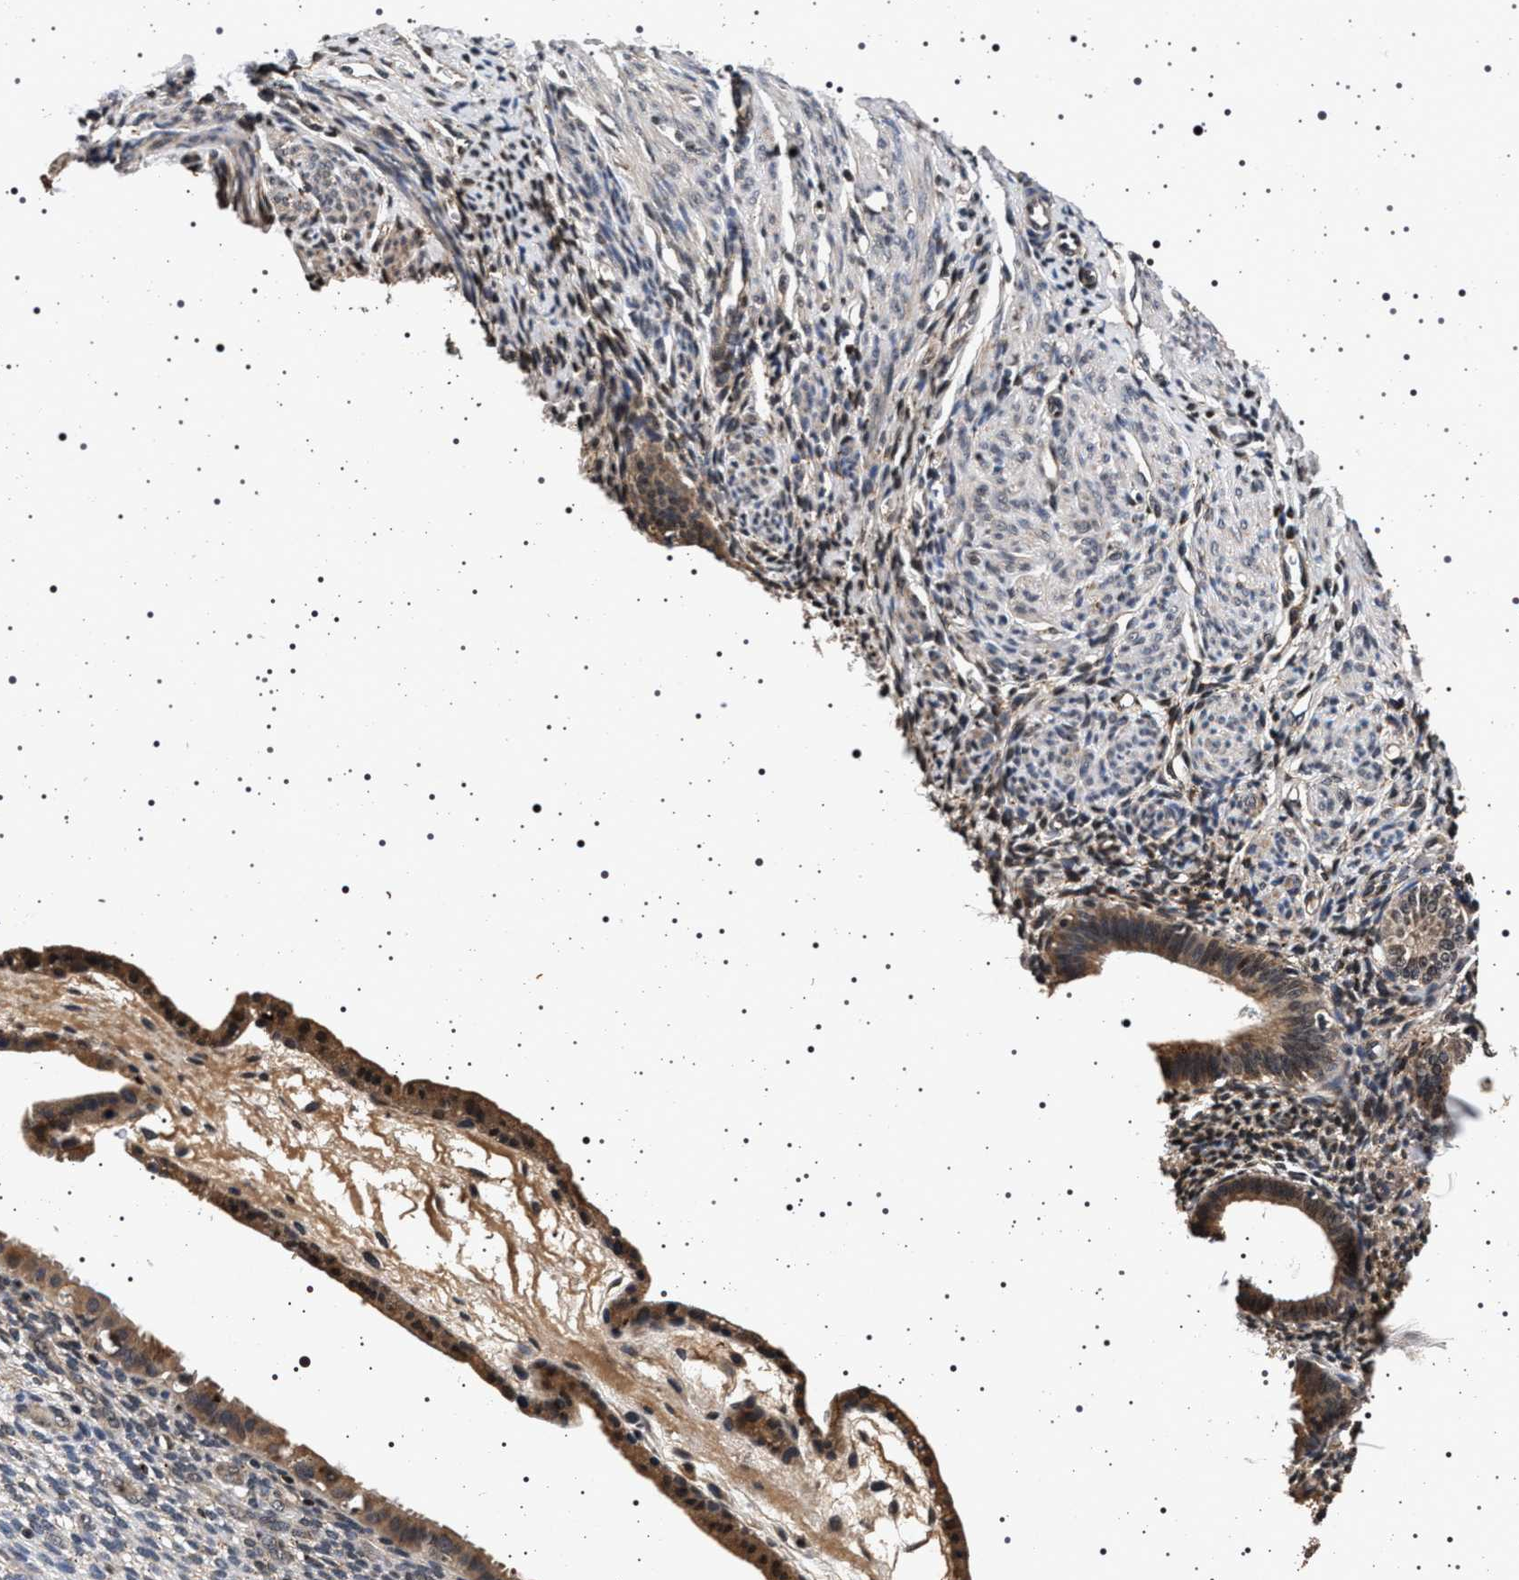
{"staining": {"intensity": "weak", "quantity": "25%-75%", "location": "cytoplasmic/membranous"}, "tissue": "endometrium", "cell_type": "Cells in endometrial stroma", "image_type": "normal", "snomed": [{"axis": "morphology", "description": "Normal tissue, NOS"}, {"axis": "topography", "description": "Endometrium"}], "caption": "A high-resolution image shows immunohistochemistry (IHC) staining of normal endometrium, which demonstrates weak cytoplasmic/membranous staining in about 25%-75% of cells in endometrial stroma.", "gene": "CDKN1B", "patient": {"sex": "female", "age": 61}}